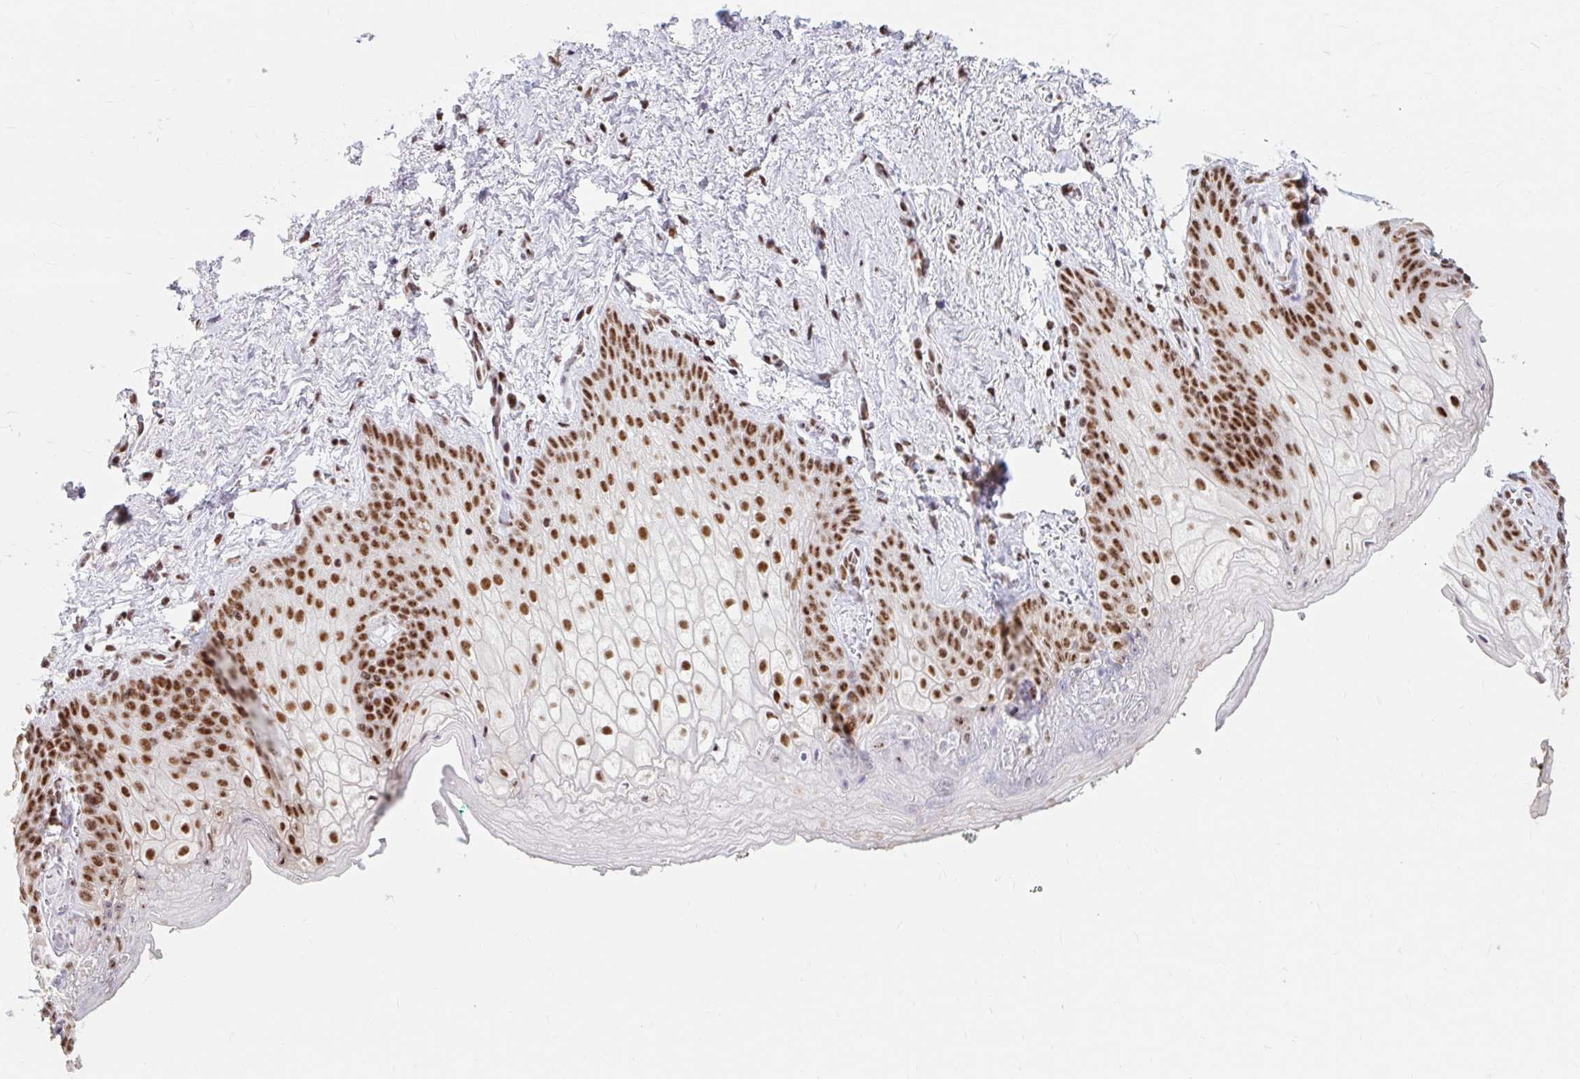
{"staining": {"intensity": "strong", "quantity": ">75%", "location": "nuclear"}, "tissue": "vagina", "cell_type": "Squamous epithelial cells", "image_type": "normal", "snomed": [{"axis": "morphology", "description": "Normal tissue, NOS"}, {"axis": "topography", "description": "Vulva"}, {"axis": "topography", "description": "Vagina"}, {"axis": "topography", "description": "Peripheral nerve tissue"}], "caption": "This is a histology image of IHC staining of normal vagina, which shows strong positivity in the nuclear of squamous epithelial cells.", "gene": "SRSF10", "patient": {"sex": "female", "age": 66}}